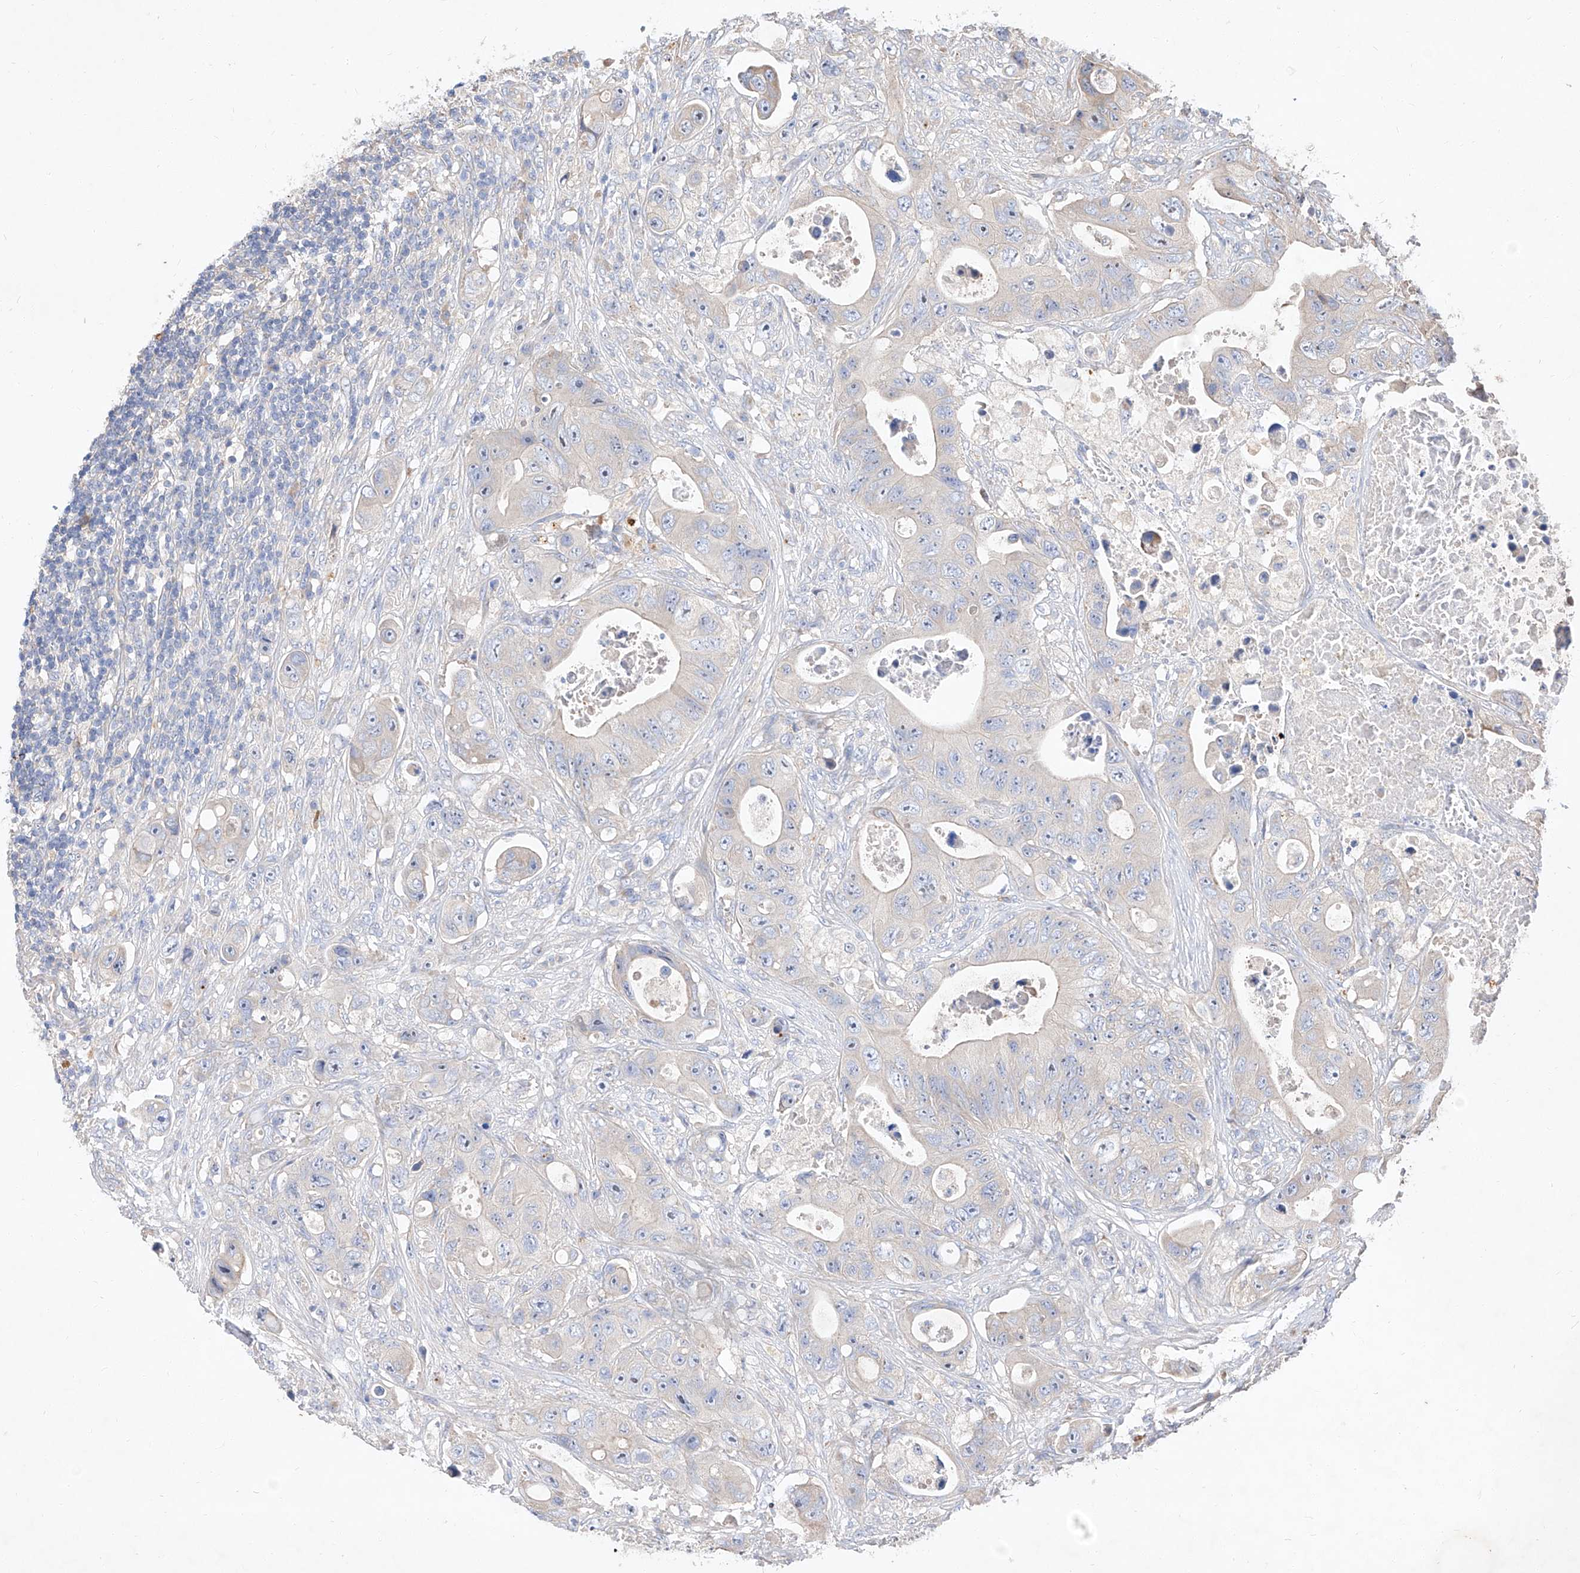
{"staining": {"intensity": "negative", "quantity": "none", "location": "none"}, "tissue": "colorectal cancer", "cell_type": "Tumor cells", "image_type": "cancer", "snomed": [{"axis": "morphology", "description": "Adenocarcinoma, NOS"}, {"axis": "topography", "description": "Colon"}], "caption": "Tumor cells are negative for brown protein staining in colorectal cancer.", "gene": "DIRAS3", "patient": {"sex": "female", "age": 46}}